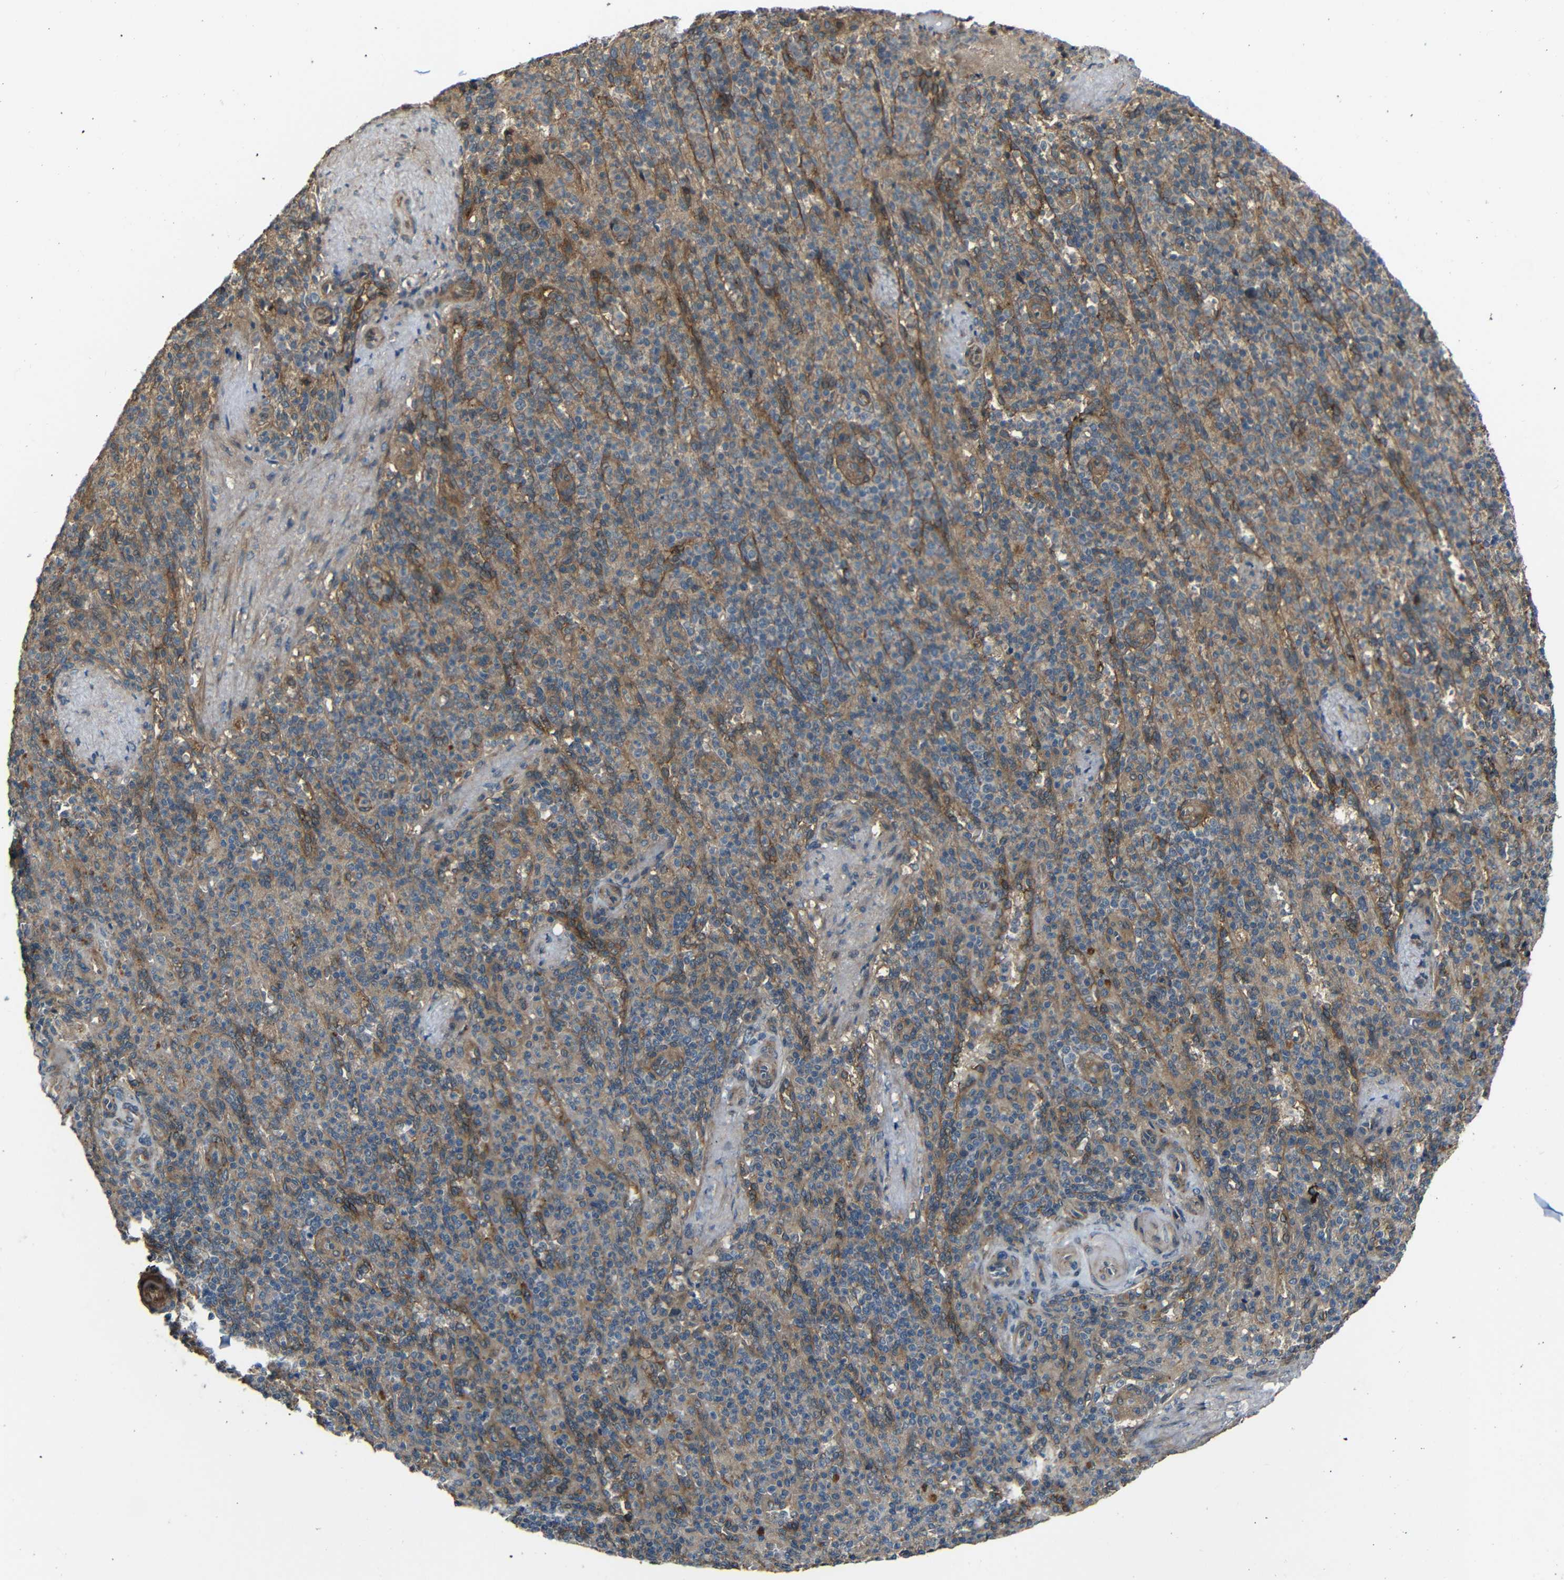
{"staining": {"intensity": "weak", "quantity": ">75%", "location": "cytoplasmic/membranous"}, "tissue": "spleen", "cell_type": "Cells in red pulp", "image_type": "normal", "snomed": [{"axis": "morphology", "description": "Normal tissue, NOS"}, {"axis": "topography", "description": "Spleen"}], "caption": "Benign spleen exhibits weak cytoplasmic/membranous expression in about >75% of cells in red pulp (brown staining indicates protein expression, while blue staining denotes nuclei)..", "gene": "RELL1", "patient": {"sex": "female", "age": 74}}